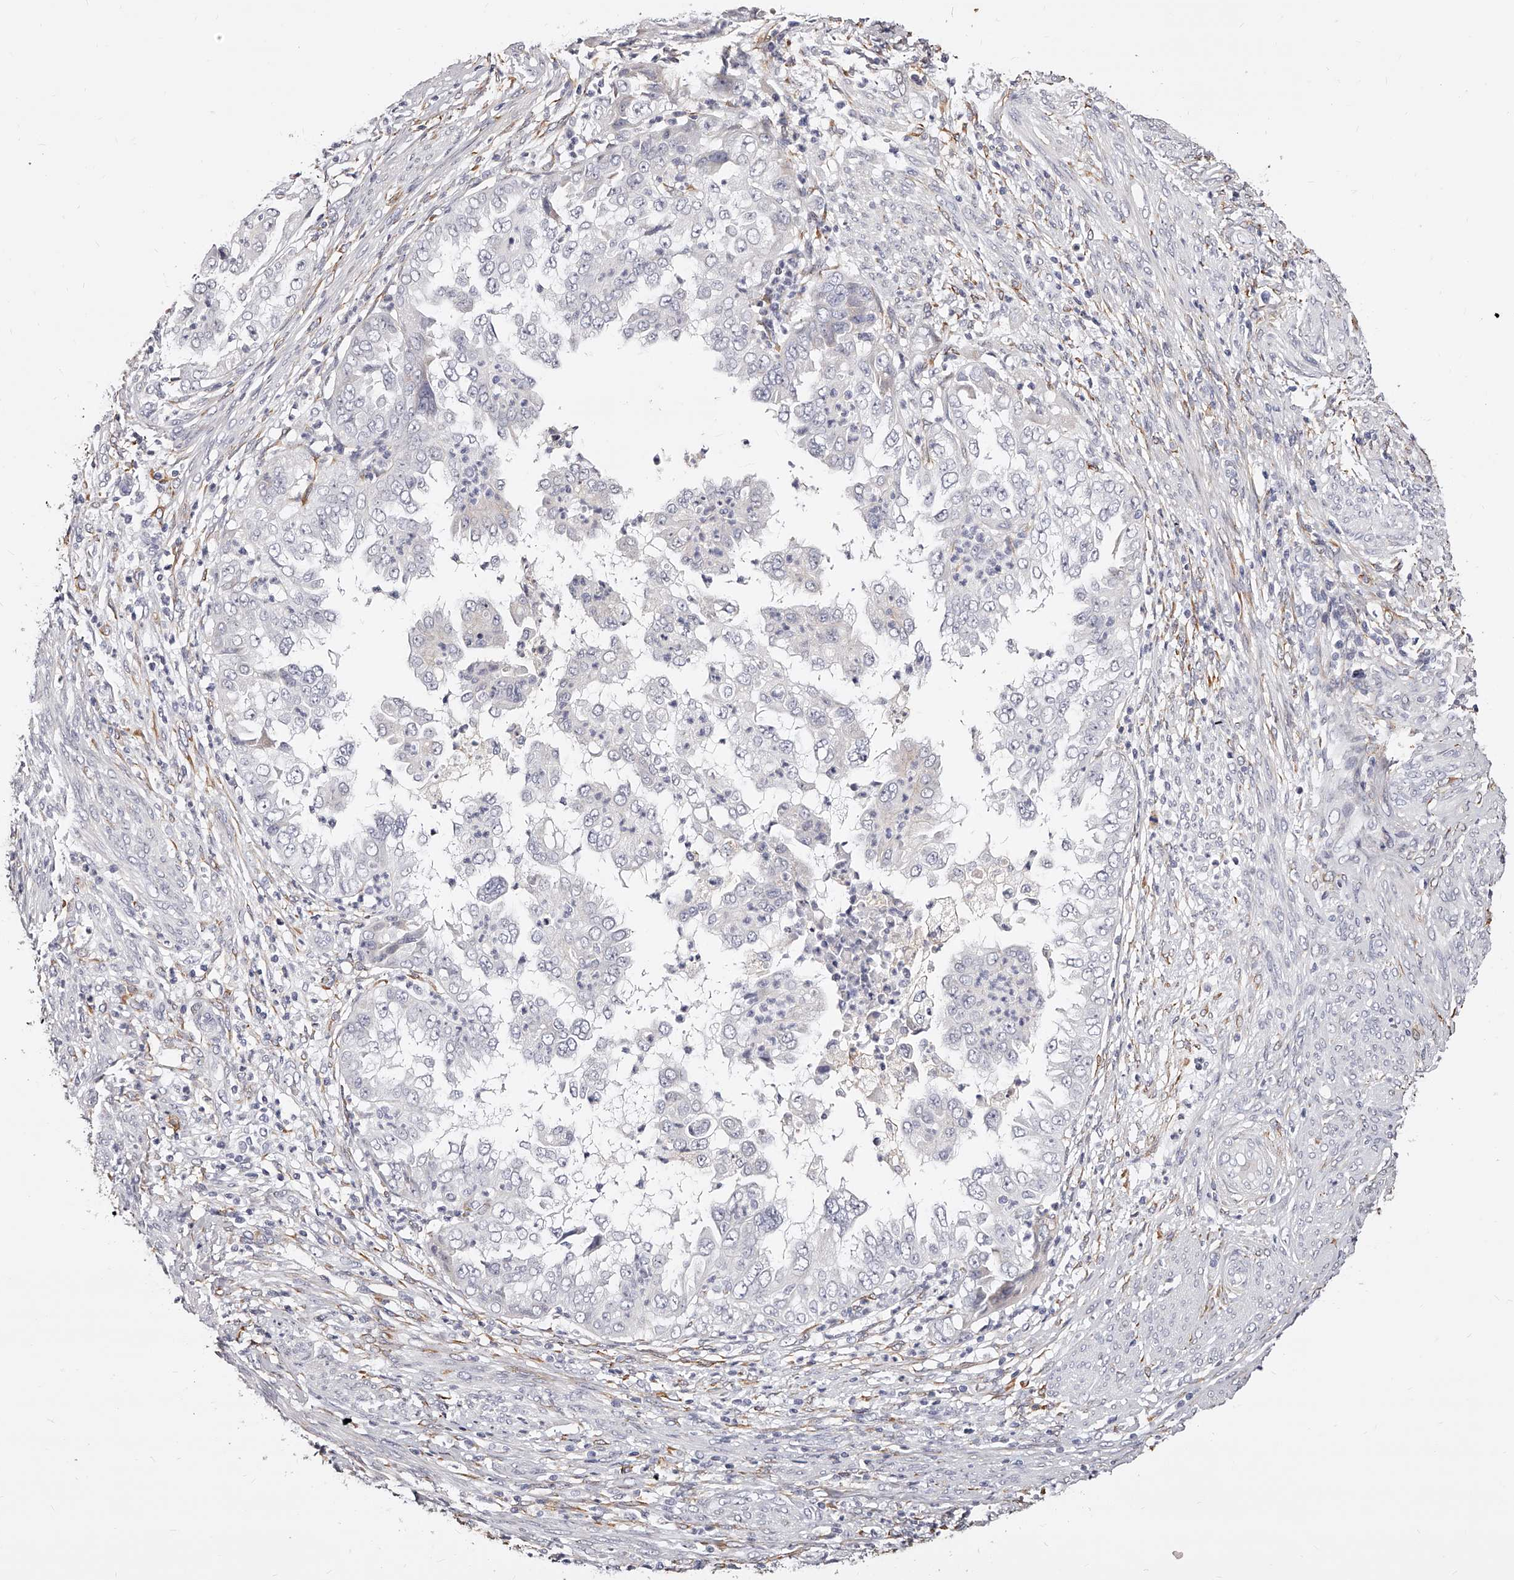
{"staining": {"intensity": "negative", "quantity": "none", "location": "none"}, "tissue": "endometrial cancer", "cell_type": "Tumor cells", "image_type": "cancer", "snomed": [{"axis": "morphology", "description": "Adenocarcinoma, NOS"}, {"axis": "topography", "description": "Endometrium"}], "caption": "A high-resolution photomicrograph shows immunohistochemistry staining of endometrial adenocarcinoma, which demonstrates no significant staining in tumor cells.", "gene": "CD82", "patient": {"sex": "female", "age": 85}}